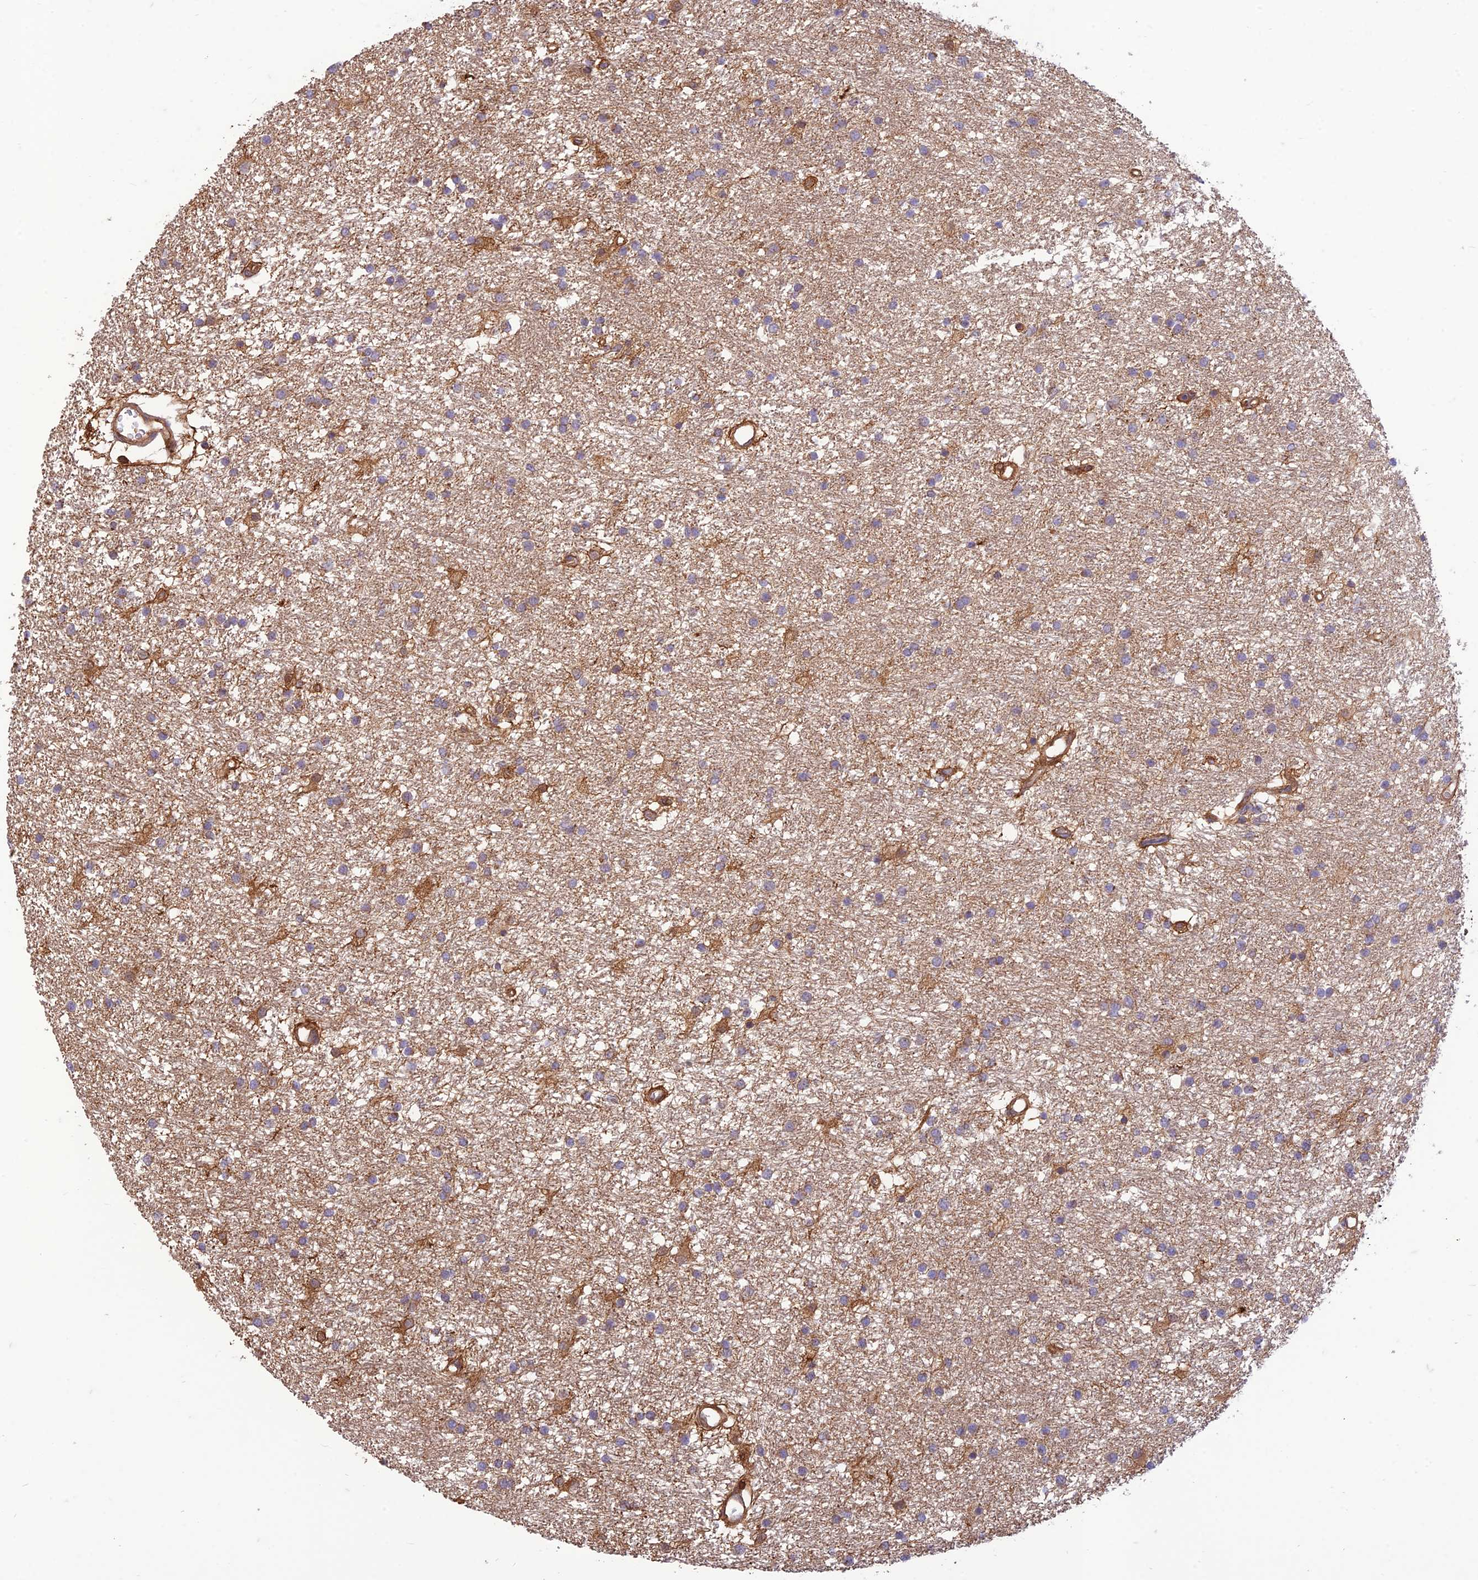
{"staining": {"intensity": "weak", "quantity": "<25%", "location": "cytoplasmic/membranous"}, "tissue": "glioma", "cell_type": "Tumor cells", "image_type": "cancer", "snomed": [{"axis": "morphology", "description": "Glioma, malignant, High grade"}, {"axis": "topography", "description": "Brain"}], "caption": "Human glioma stained for a protein using IHC shows no positivity in tumor cells.", "gene": "HPSE2", "patient": {"sex": "male", "age": 77}}